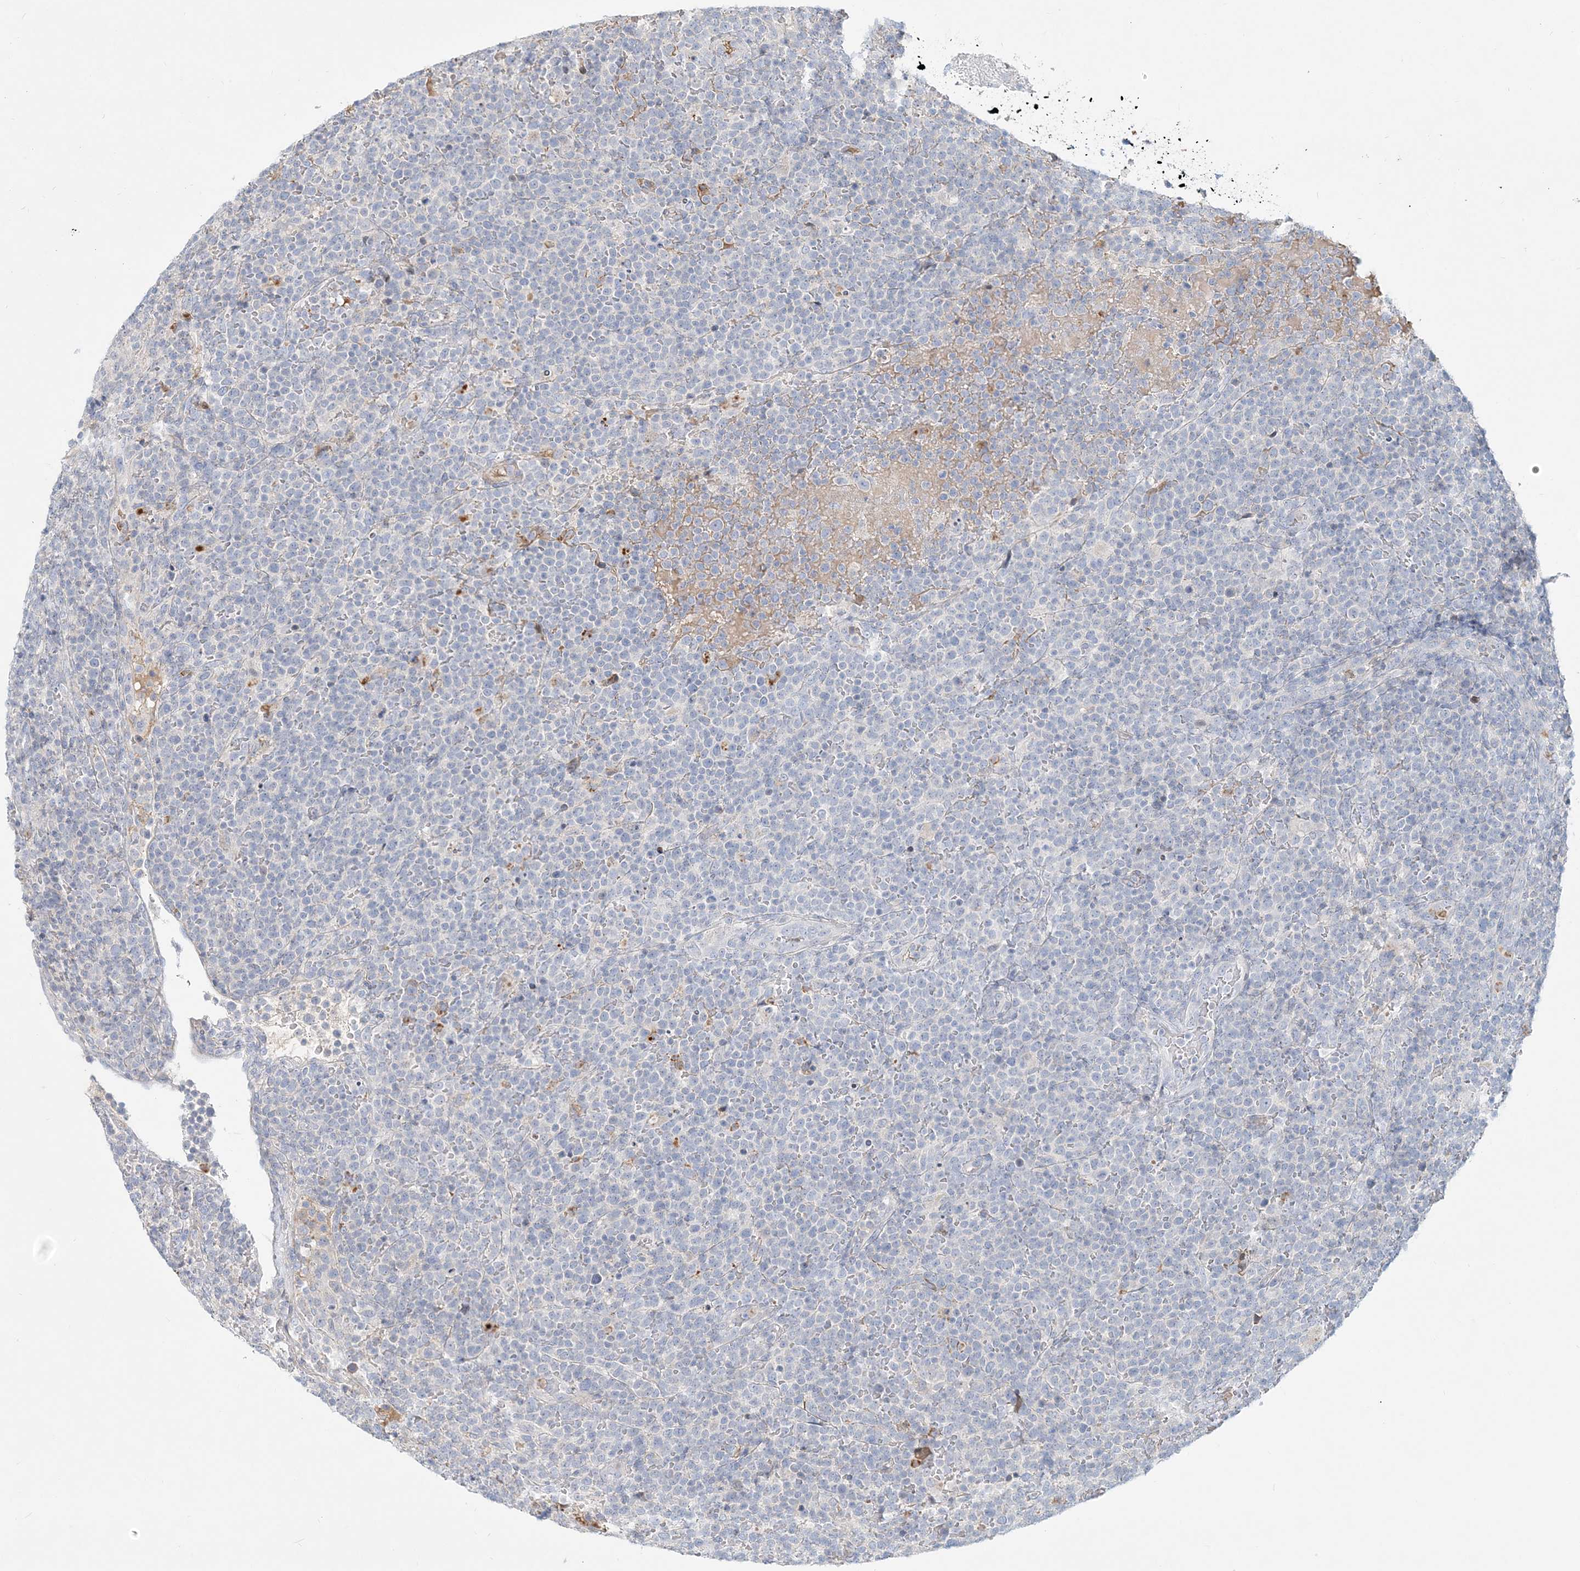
{"staining": {"intensity": "negative", "quantity": "none", "location": "none"}, "tissue": "lymphoma", "cell_type": "Tumor cells", "image_type": "cancer", "snomed": [{"axis": "morphology", "description": "Malignant lymphoma, non-Hodgkin's type, High grade"}, {"axis": "topography", "description": "Lymph node"}], "caption": "Immunohistochemical staining of lymphoma reveals no significant positivity in tumor cells.", "gene": "DNAH5", "patient": {"sex": "male", "age": 61}}